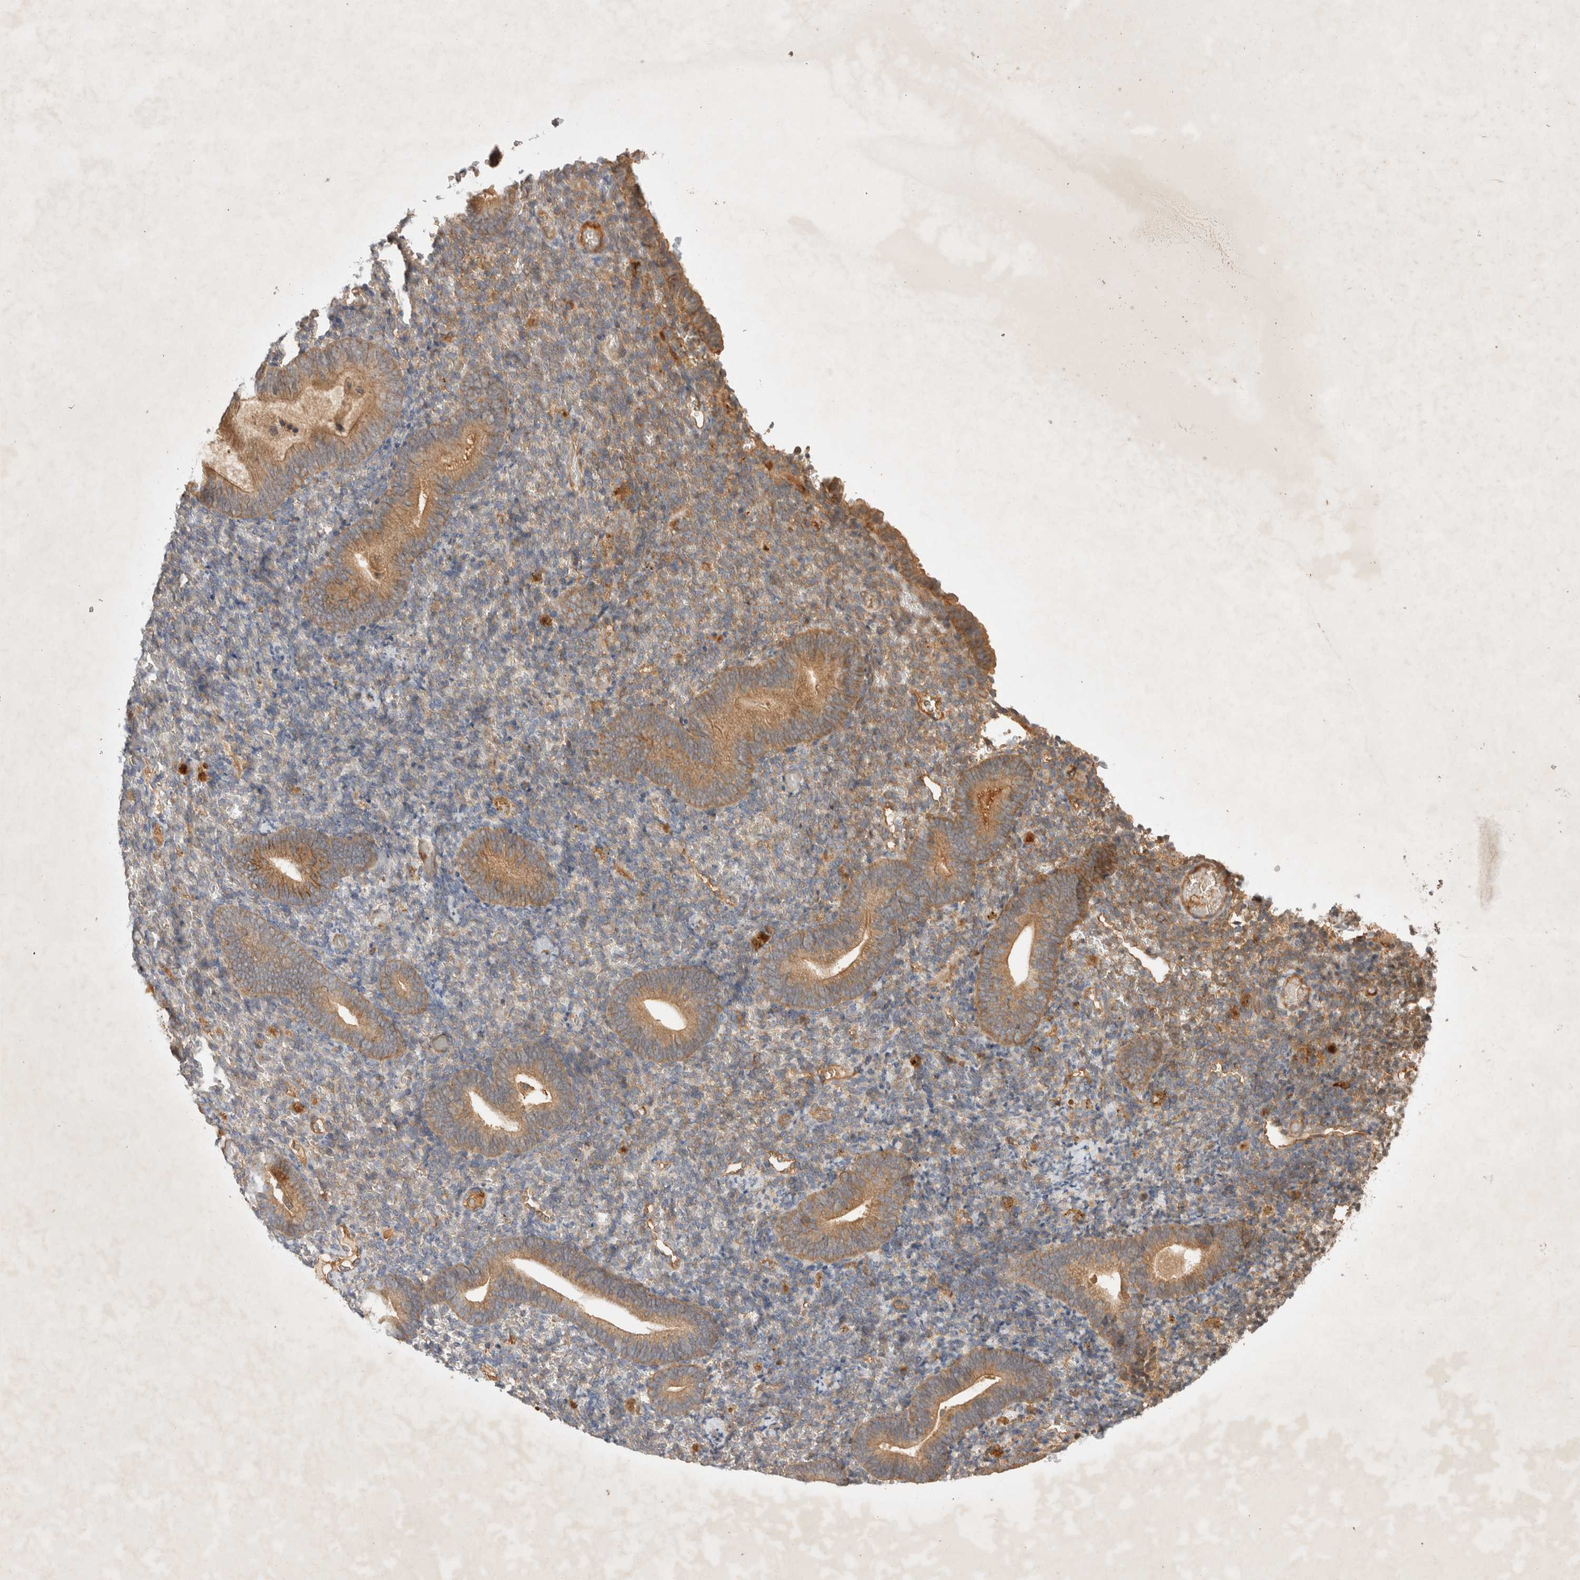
{"staining": {"intensity": "moderate", "quantity": "<25%", "location": "cytoplasmic/membranous"}, "tissue": "endometrium", "cell_type": "Cells in endometrial stroma", "image_type": "normal", "snomed": [{"axis": "morphology", "description": "Normal tissue, NOS"}, {"axis": "topography", "description": "Endometrium"}], "caption": "The photomicrograph displays staining of normal endometrium, revealing moderate cytoplasmic/membranous protein positivity (brown color) within cells in endometrial stroma. The staining is performed using DAB brown chromogen to label protein expression. The nuclei are counter-stained blue using hematoxylin.", "gene": "YES1", "patient": {"sex": "female", "age": 51}}